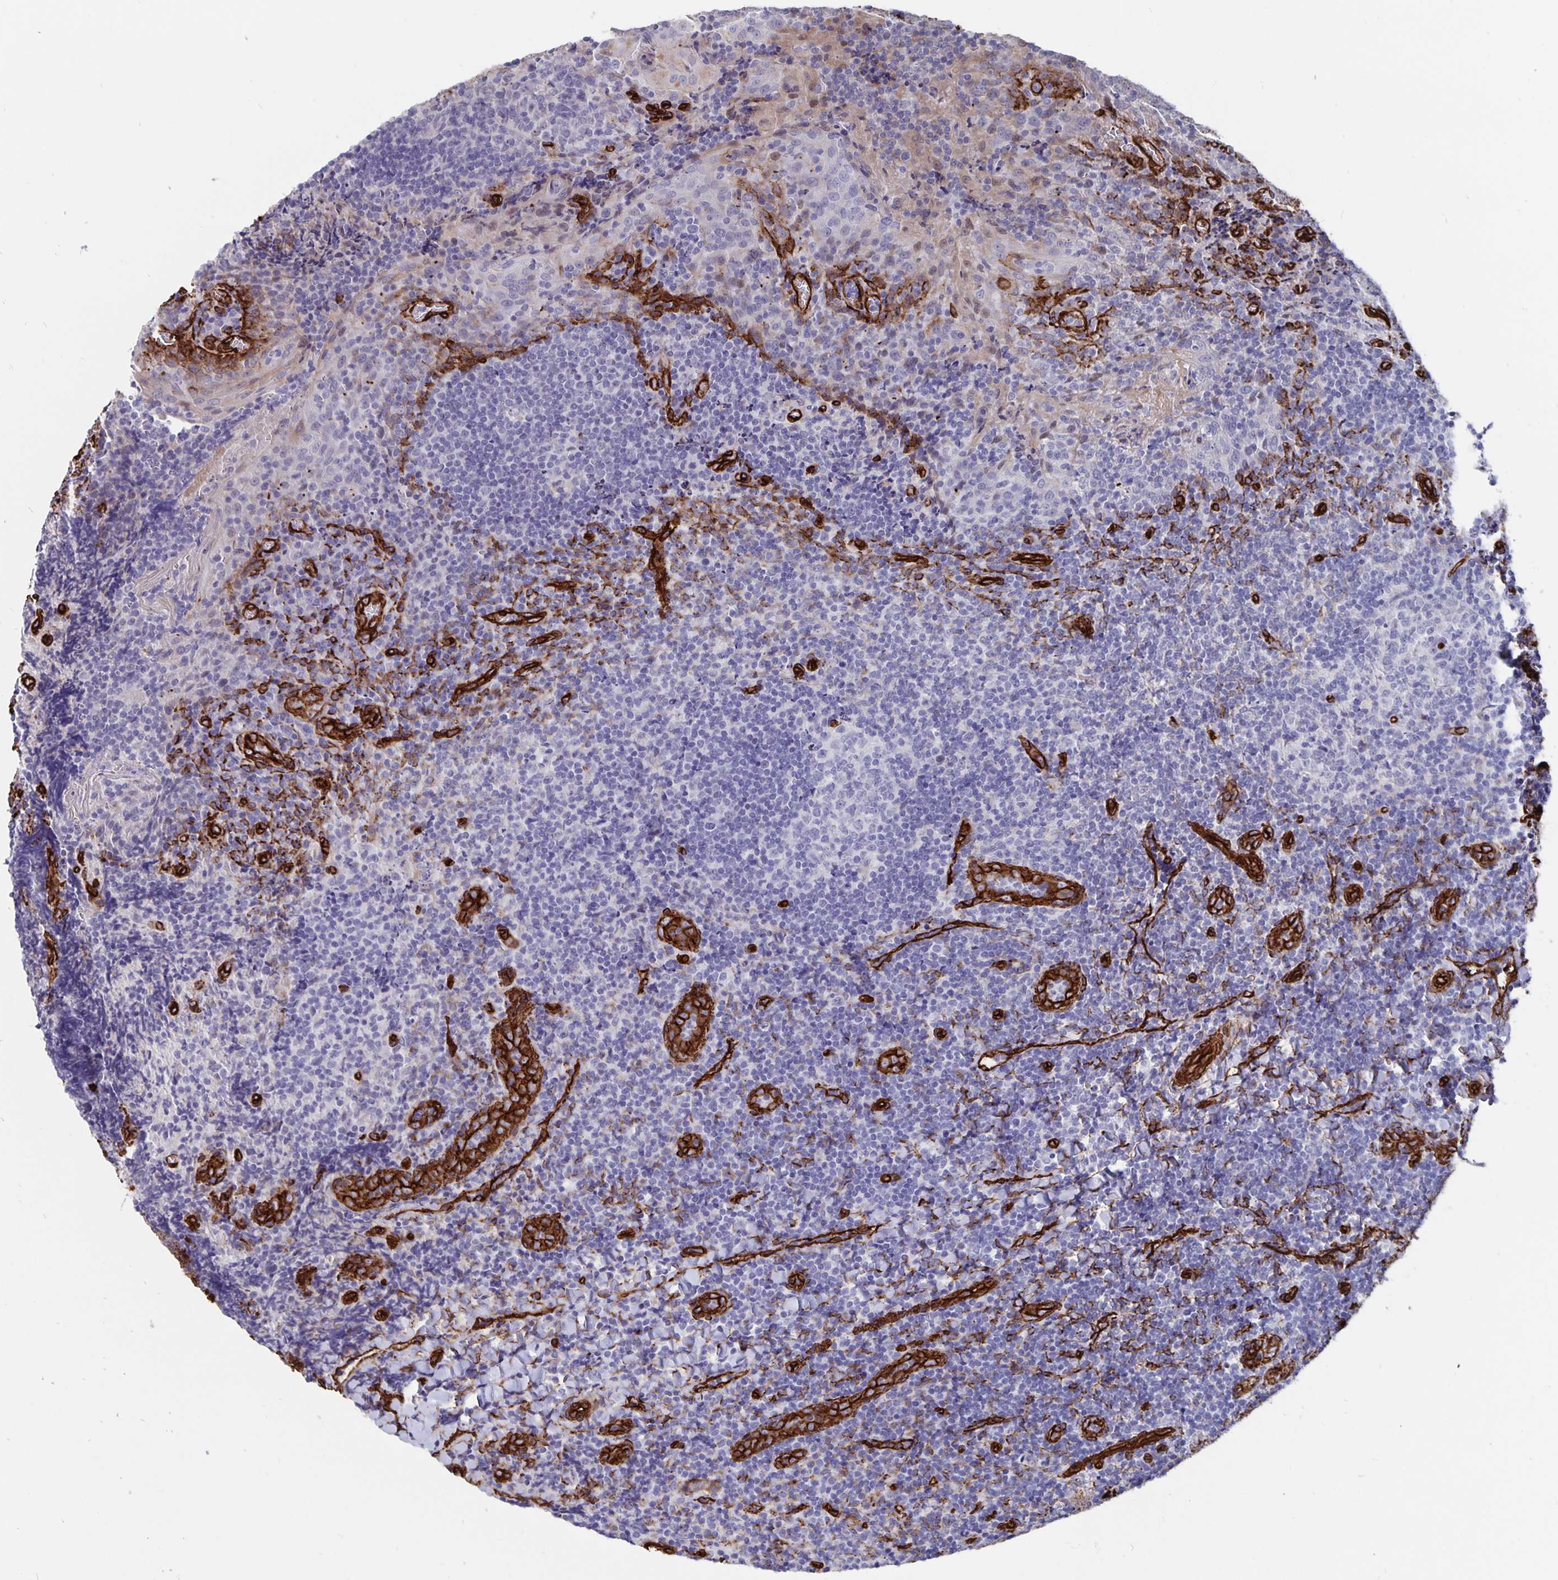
{"staining": {"intensity": "negative", "quantity": "none", "location": "none"}, "tissue": "tonsil", "cell_type": "Germinal center cells", "image_type": "normal", "snomed": [{"axis": "morphology", "description": "Normal tissue, NOS"}, {"axis": "topography", "description": "Tonsil"}], "caption": "Image shows no significant protein staining in germinal center cells of benign tonsil. Nuclei are stained in blue.", "gene": "DCHS2", "patient": {"sex": "male", "age": 17}}